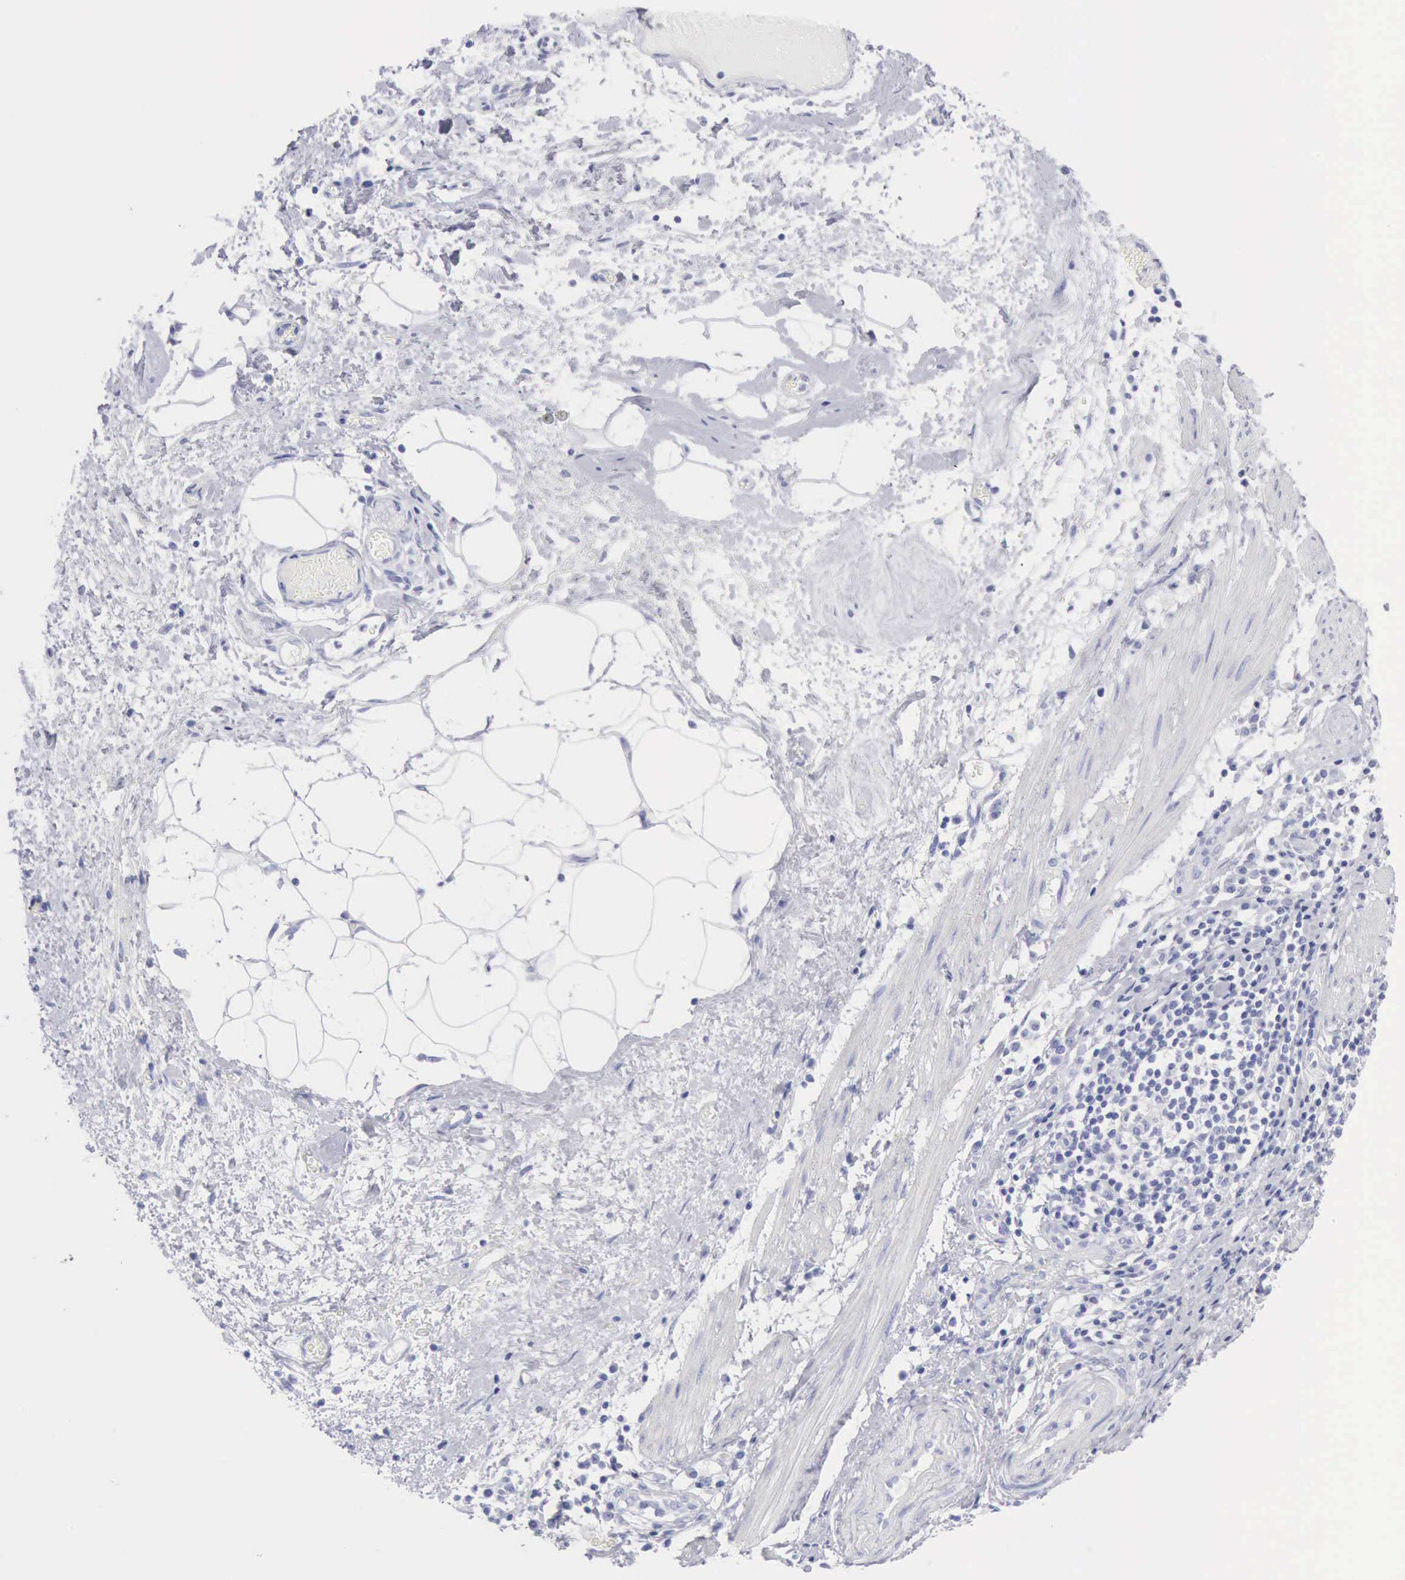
{"staining": {"intensity": "negative", "quantity": "none", "location": "none"}, "tissue": "stomach cancer", "cell_type": "Tumor cells", "image_type": "cancer", "snomed": [{"axis": "morphology", "description": "Adenocarcinoma, NOS"}, {"axis": "topography", "description": "Stomach, lower"}], "caption": "Tumor cells are negative for brown protein staining in stomach cancer (adenocarcinoma). (DAB (3,3'-diaminobenzidine) immunohistochemistry (IHC) with hematoxylin counter stain).", "gene": "KRT5", "patient": {"sex": "female", "age": 86}}